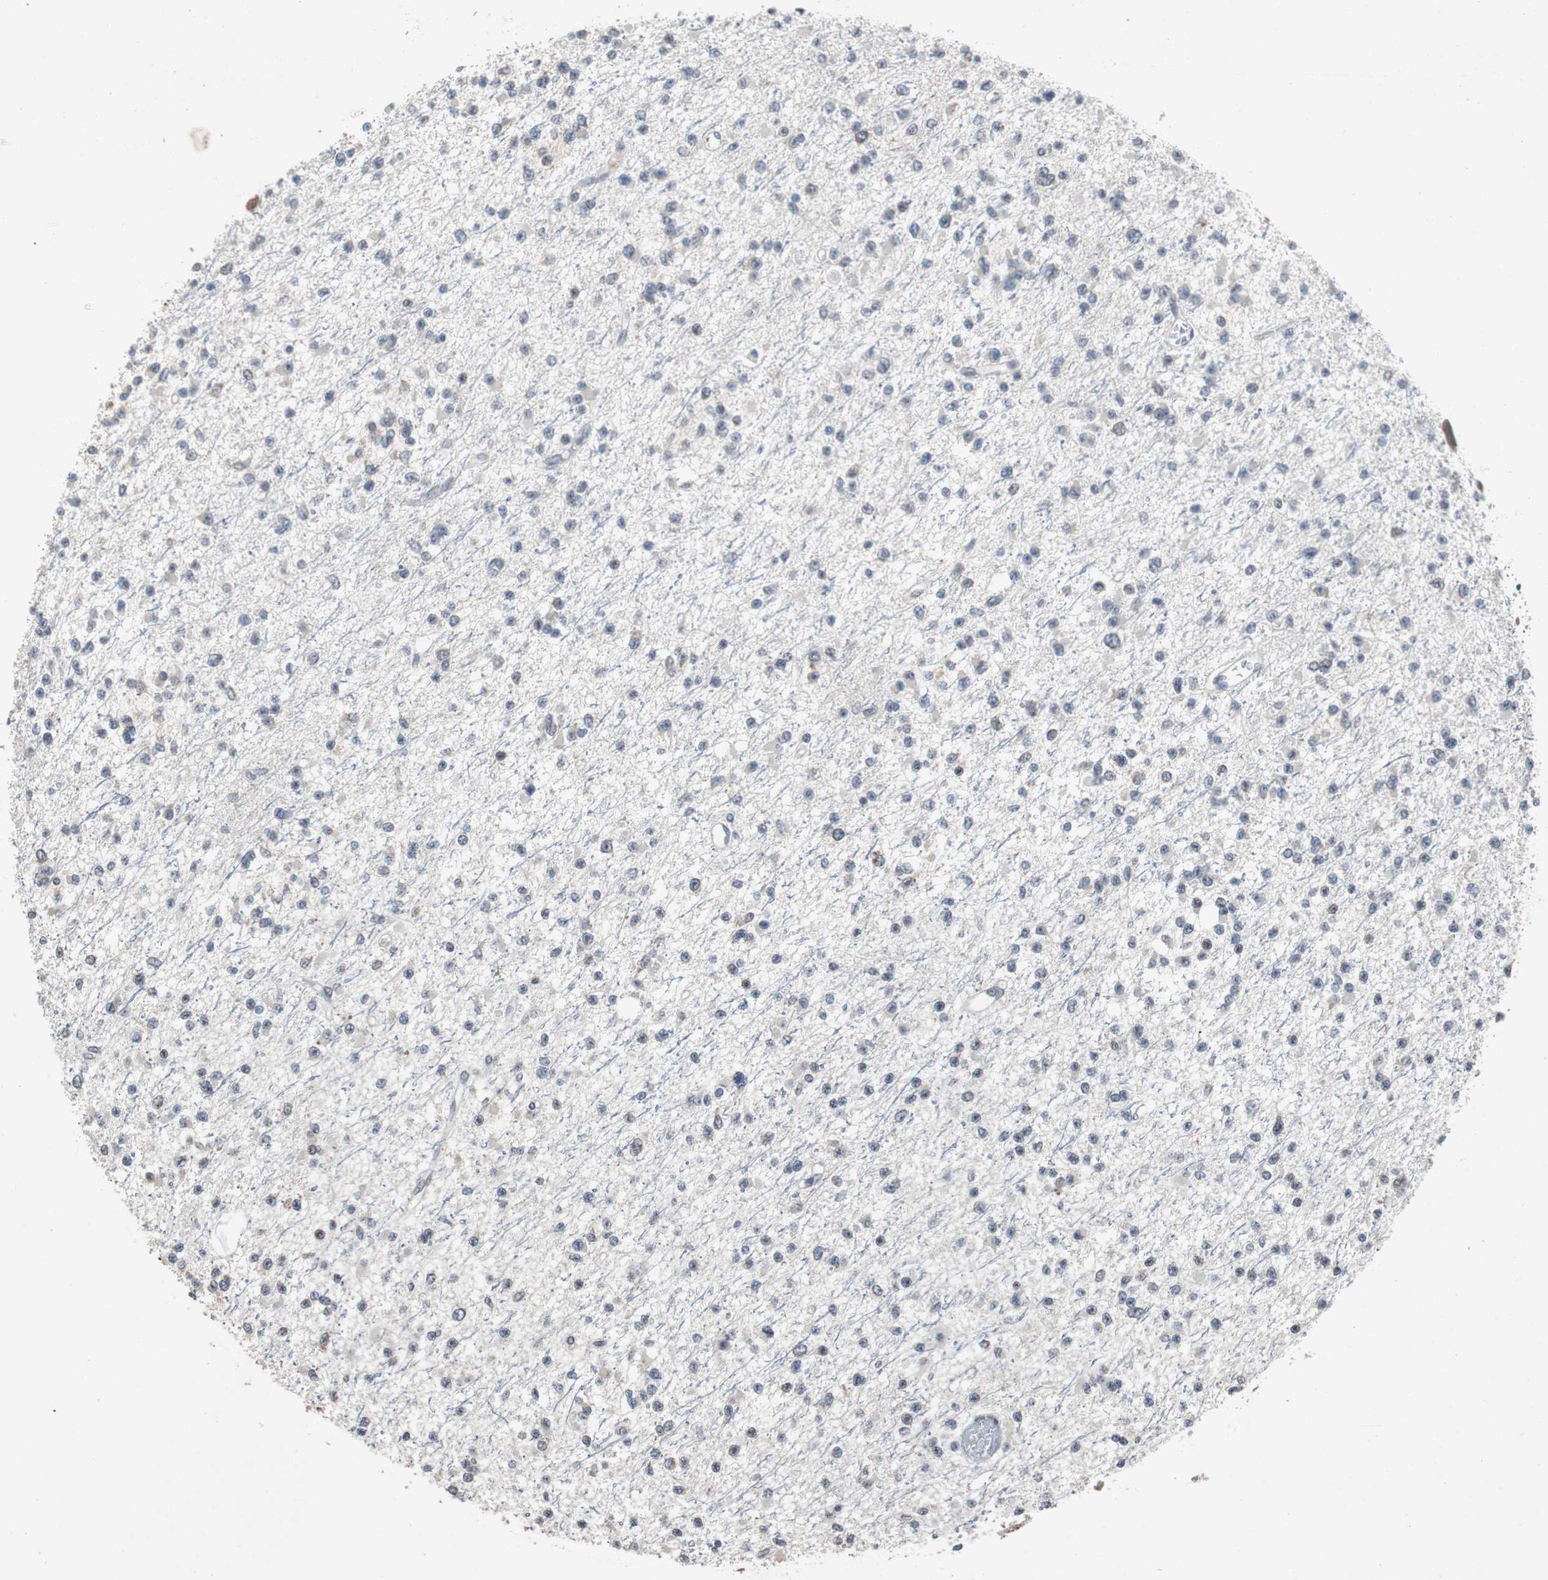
{"staining": {"intensity": "negative", "quantity": "none", "location": "none"}, "tissue": "glioma", "cell_type": "Tumor cells", "image_type": "cancer", "snomed": [{"axis": "morphology", "description": "Glioma, malignant, Low grade"}, {"axis": "topography", "description": "Brain"}], "caption": "This is a photomicrograph of IHC staining of glioma, which shows no expression in tumor cells. Brightfield microscopy of IHC stained with DAB (3,3'-diaminobenzidine) (brown) and hematoxylin (blue), captured at high magnification.", "gene": "TP63", "patient": {"sex": "female", "age": 22}}